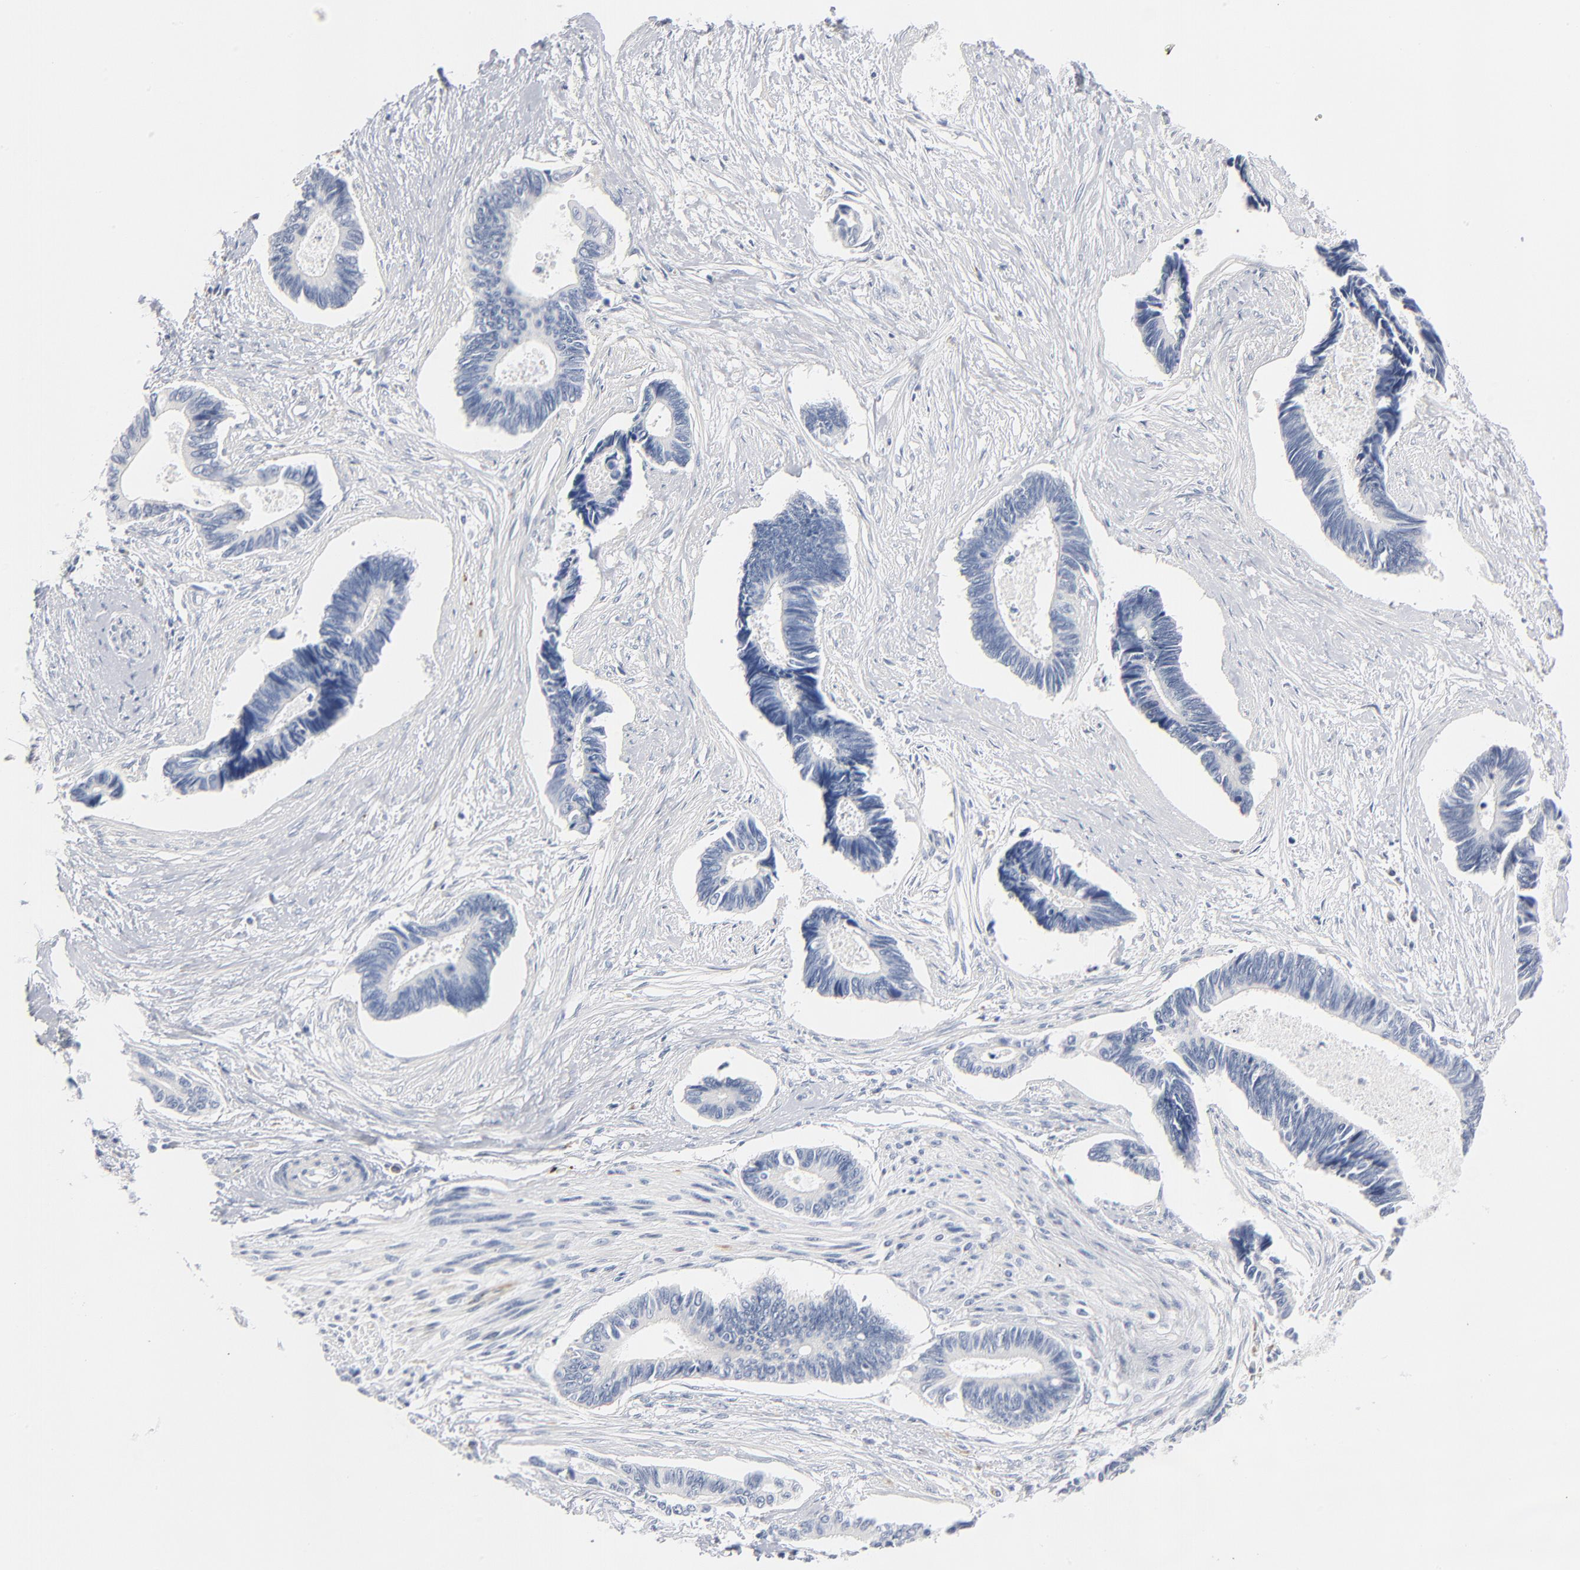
{"staining": {"intensity": "negative", "quantity": "none", "location": "none"}, "tissue": "pancreatic cancer", "cell_type": "Tumor cells", "image_type": "cancer", "snomed": [{"axis": "morphology", "description": "Adenocarcinoma, NOS"}, {"axis": "topography", "description": "Pancreas"}], "caption": "The image demonstrates no staining of tumor cells in pancreatic cancer. The staining was performed using DAB (3,3'-diaminobenzidine) to visualize the protein expression in brown, while the nuclei were stained in blue with hematoxylin (Magnification: 20x).", "gene": "GZMB", "patient": {"sex": "female", "age": 70}}